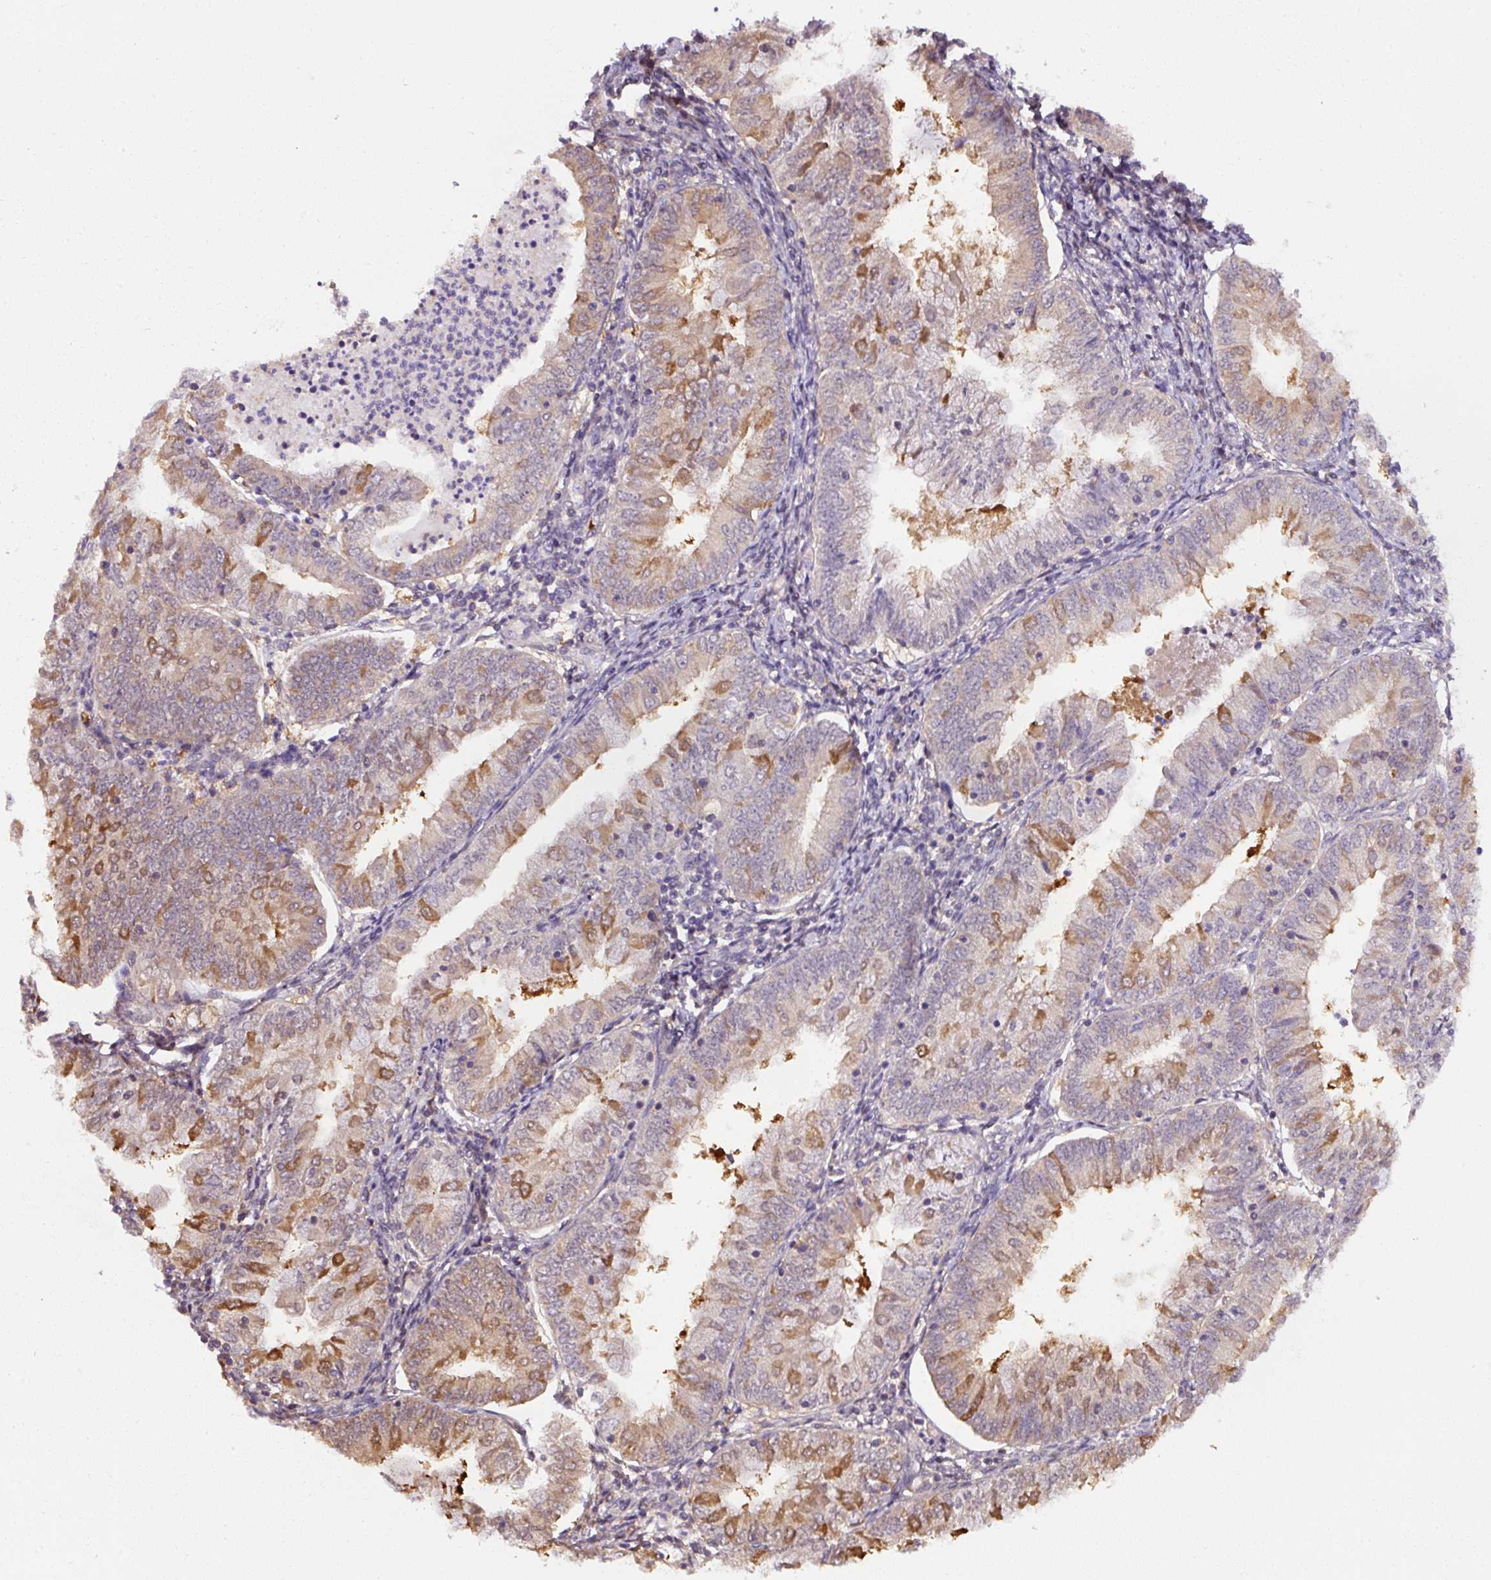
{"staining": {"intensity": "strong", "quantity": "25%-75%", "location": "cytoplasmic/membranous"}, "tissue": "endometrial cancer", "cell_type": "Tumor cells", "image_type": "cancer", "snomed": [{"axis": "morphology", "description": "Adenocarcinoma, NOS"}, {"axis": "topography", "description": "Endometrium"}], "caption": "There is high levels of strong cytoplasmic/membranous staining in tumor cells of endometrial cancer, as demonstrated by immunohistochemical staining (brown color).", "gene": "ST13", "patient": {"sex": "female", "age": 55}}